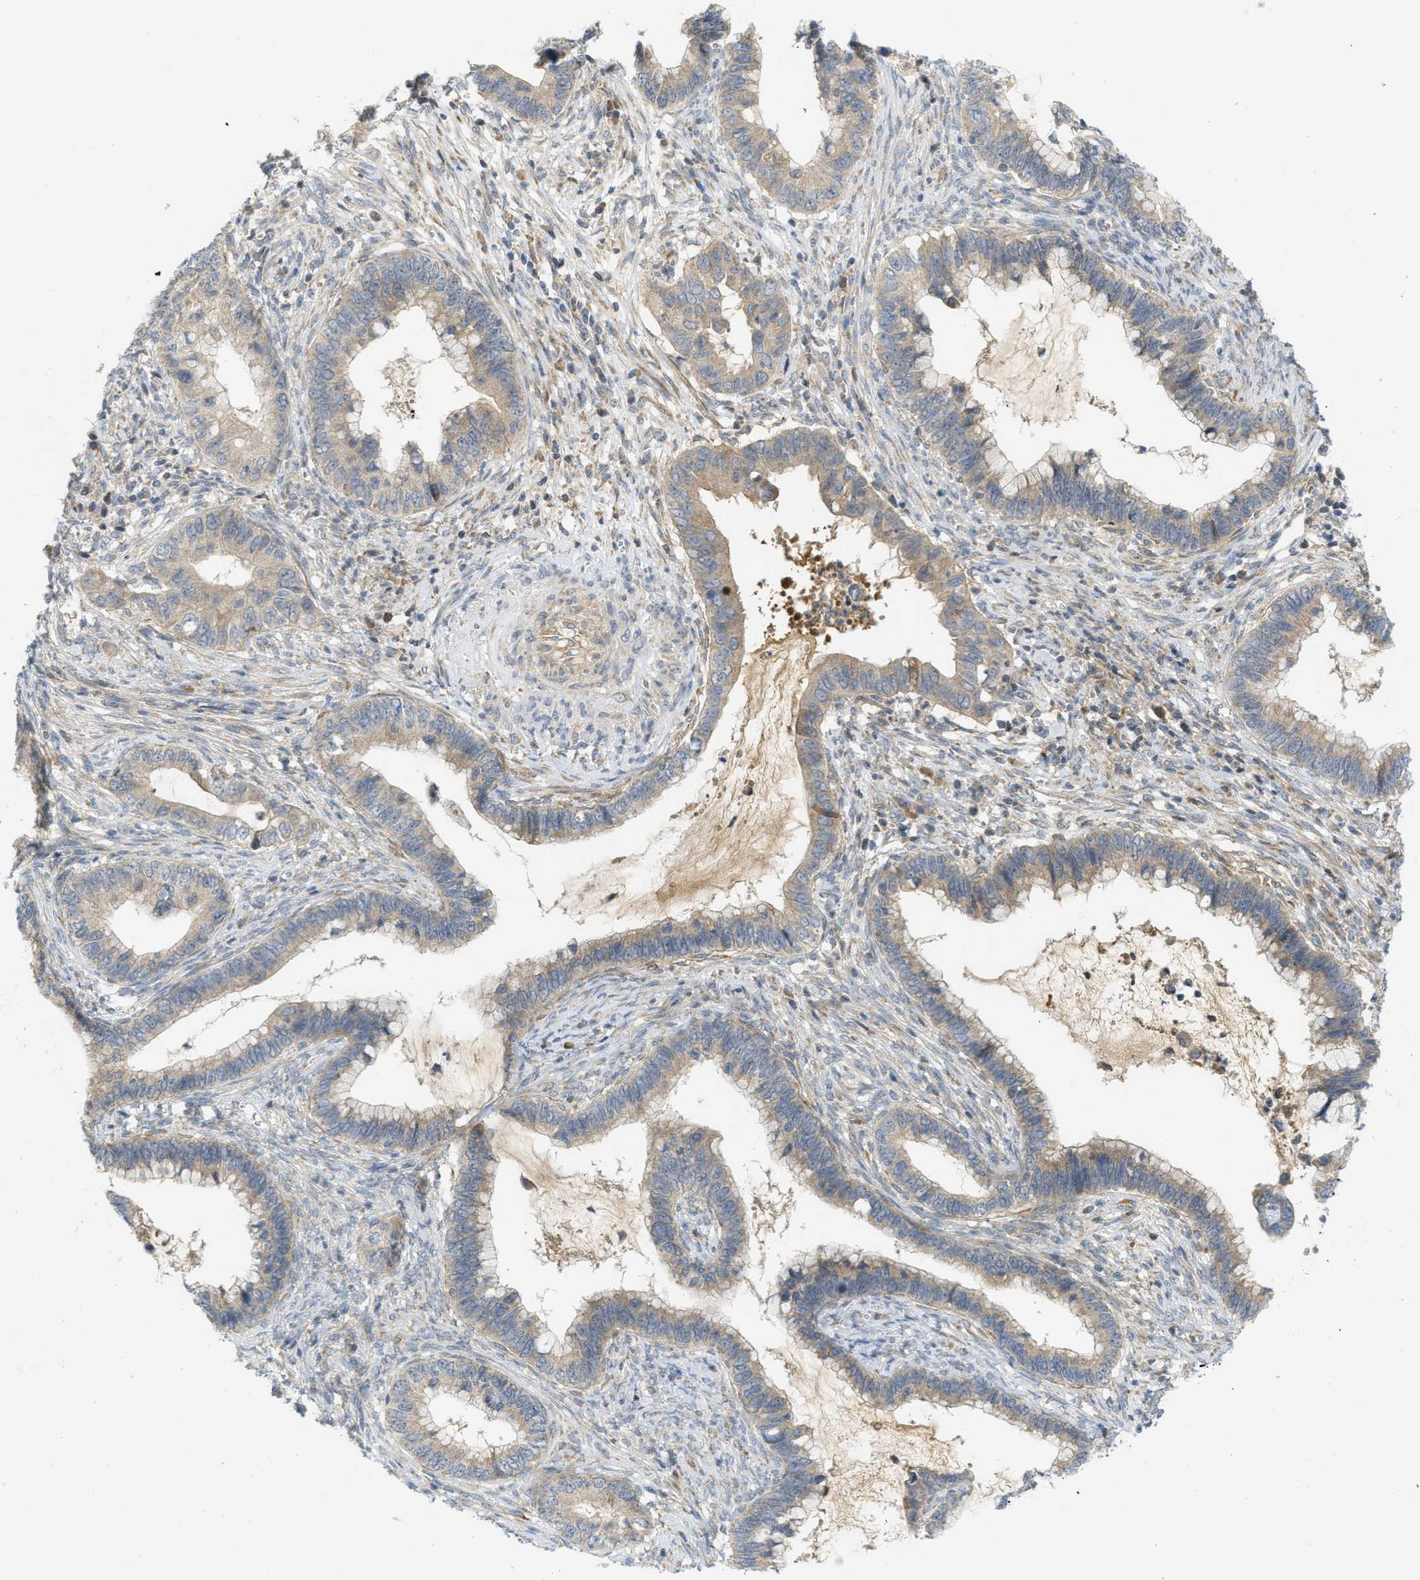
{"staining": {"intensity": "weak", "quantity": ">75%", "location": "cytoplasmic/membranous"}, "tissue": "cervical cancer", "cell_type": "Tumor cells", "image_type": "cancer", "snomed": [{"axis": "morphology", "description": "Adenocarcinoma, NOS"}, {"axis": "topography", "description": "Cervix"}], "caption": "Immunohistochemistry histopathology image of neoplastic tissue: adenocarcinoma (cervical) stained using IHC shows low levels of weak protein expression localized specifically in the cytoplasmic/membranous of tumor cells, appearing as a cytoplasmic/membranous brown color.", "gene": "PROC", "patient": {"sex": "female", "age": 44}}